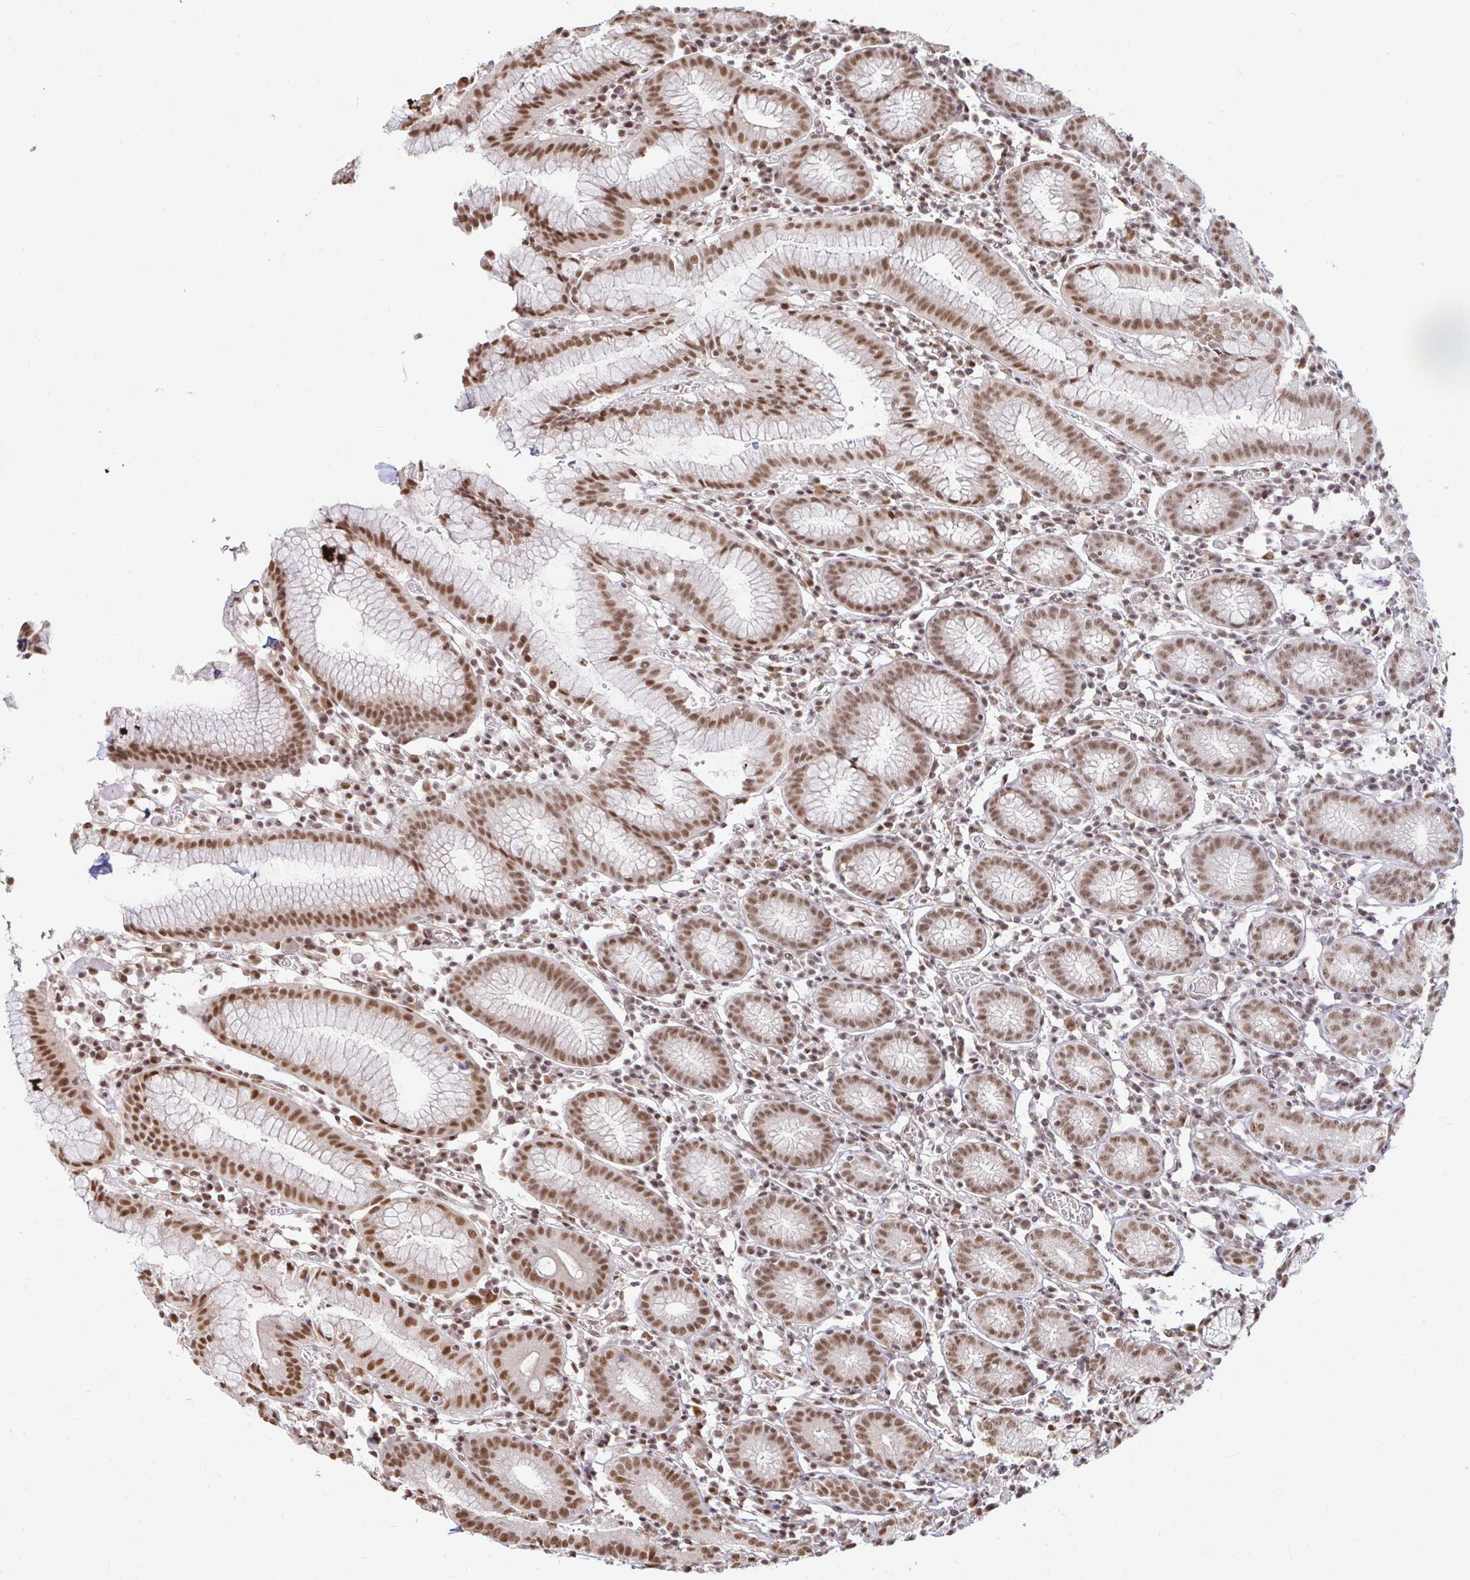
{"staining": {"intensity": "moderate", "quantity": ">75%", "location": "nuclear"}, "tissue": "stomach", "cell_type": "Glandular cells", "image_type": "normal", "snomed": [{"axis": "morphology", "description": "Normal tissue, NOS"}, {"axis": "topography", "description": "Stomach"}], "caption": "Immunohistochemistry (IHC) (DAB (3,3'-diaminobenzidine)) staining of benign human stomach exhibits moderate nuclear protein expression in about >75% of glandular cells. (IHC, brightfield microscopy, high magnification).", "gene": "HNRNPU", "patient": {"sex": "male", "age": 55}}